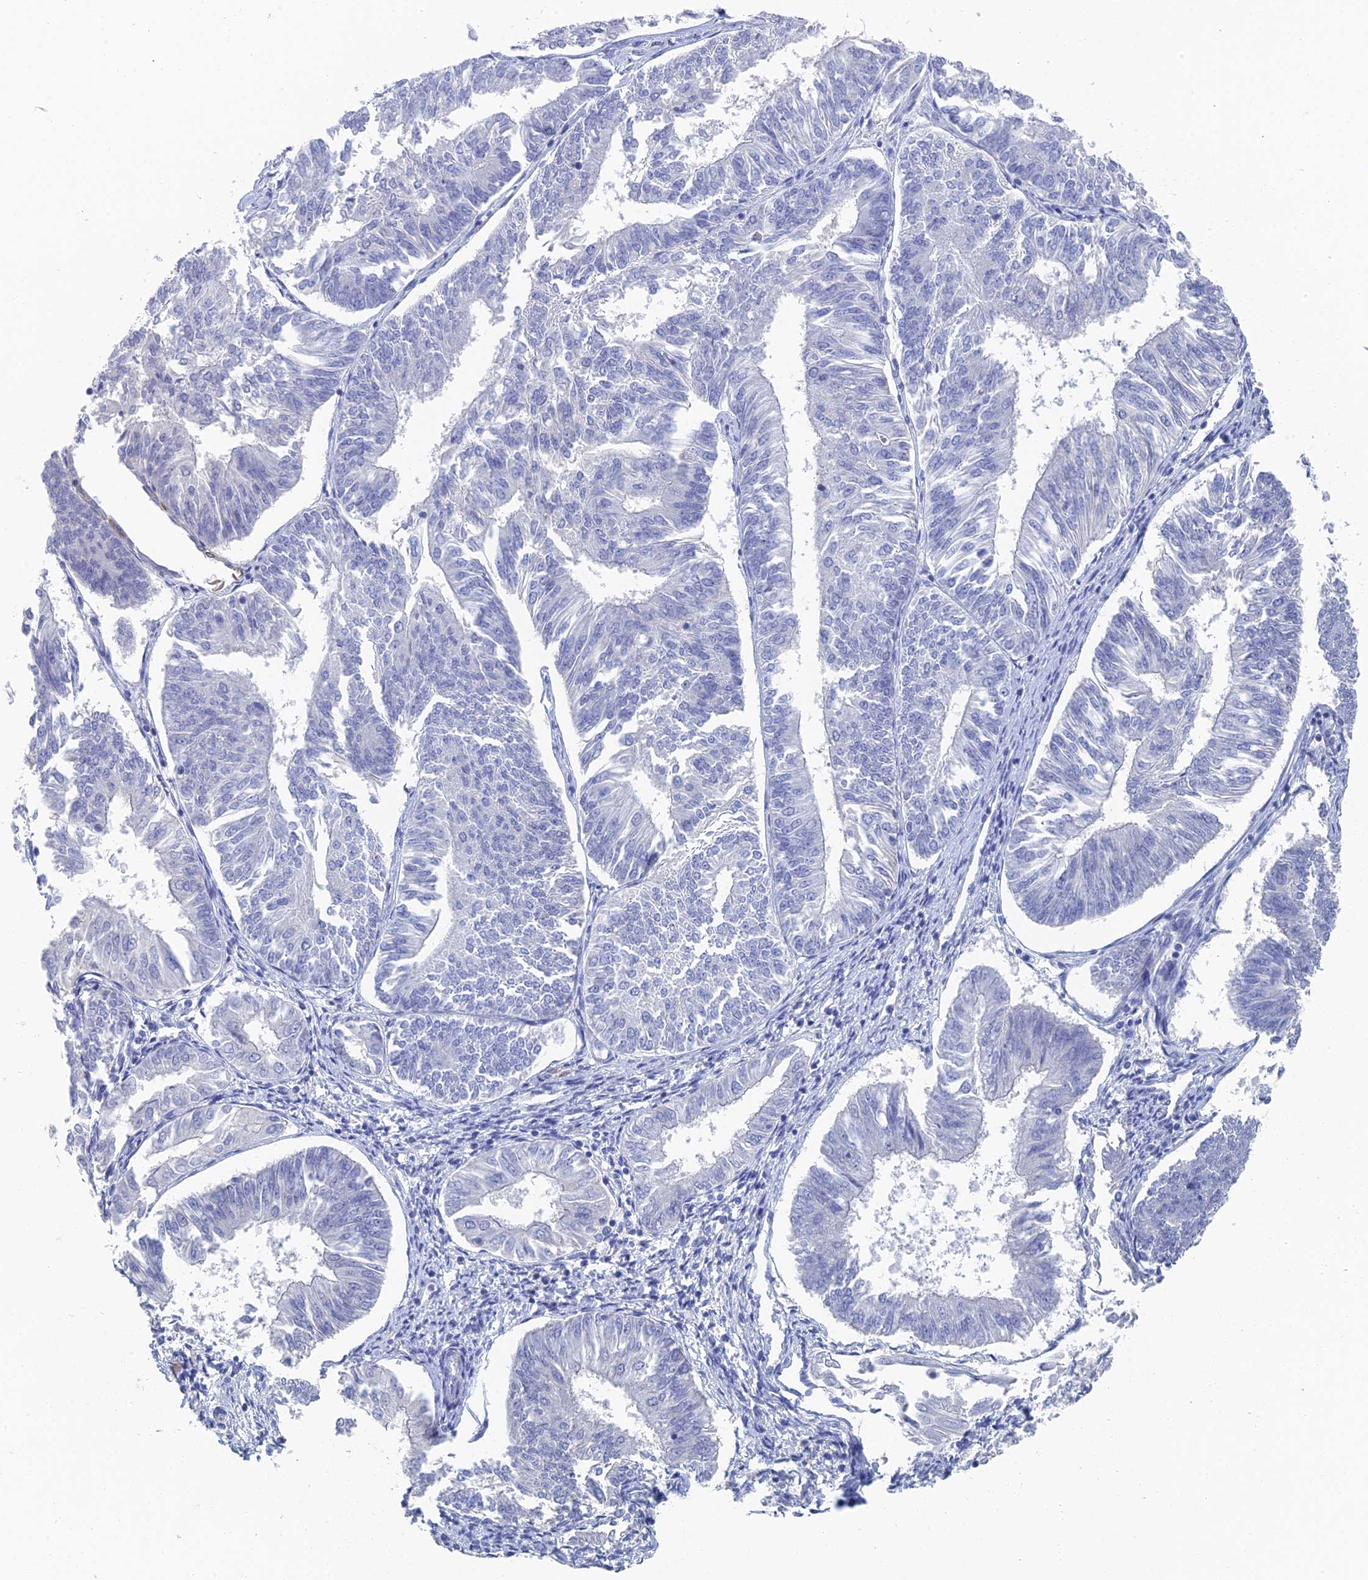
{"staining": {"intensity": "negative", "quantity": "none", "location": "none"}, "tissue": "endometrial cancer", "cell_type": "Tumor cells", "image_type": "cancer", "snomed": [{"axis": "morphology", "description": "Adenocarcinoma, NOS"}, {"axis": "topography", "description": "Endometrium"}], "caption": "The immunohistochemistry histopathology image has no significant positivity in tumor cells of adenocarcinoma (endometrial) tissue.", "gene": "GFAP", "patient": {"sex": "female", "age": 58}}